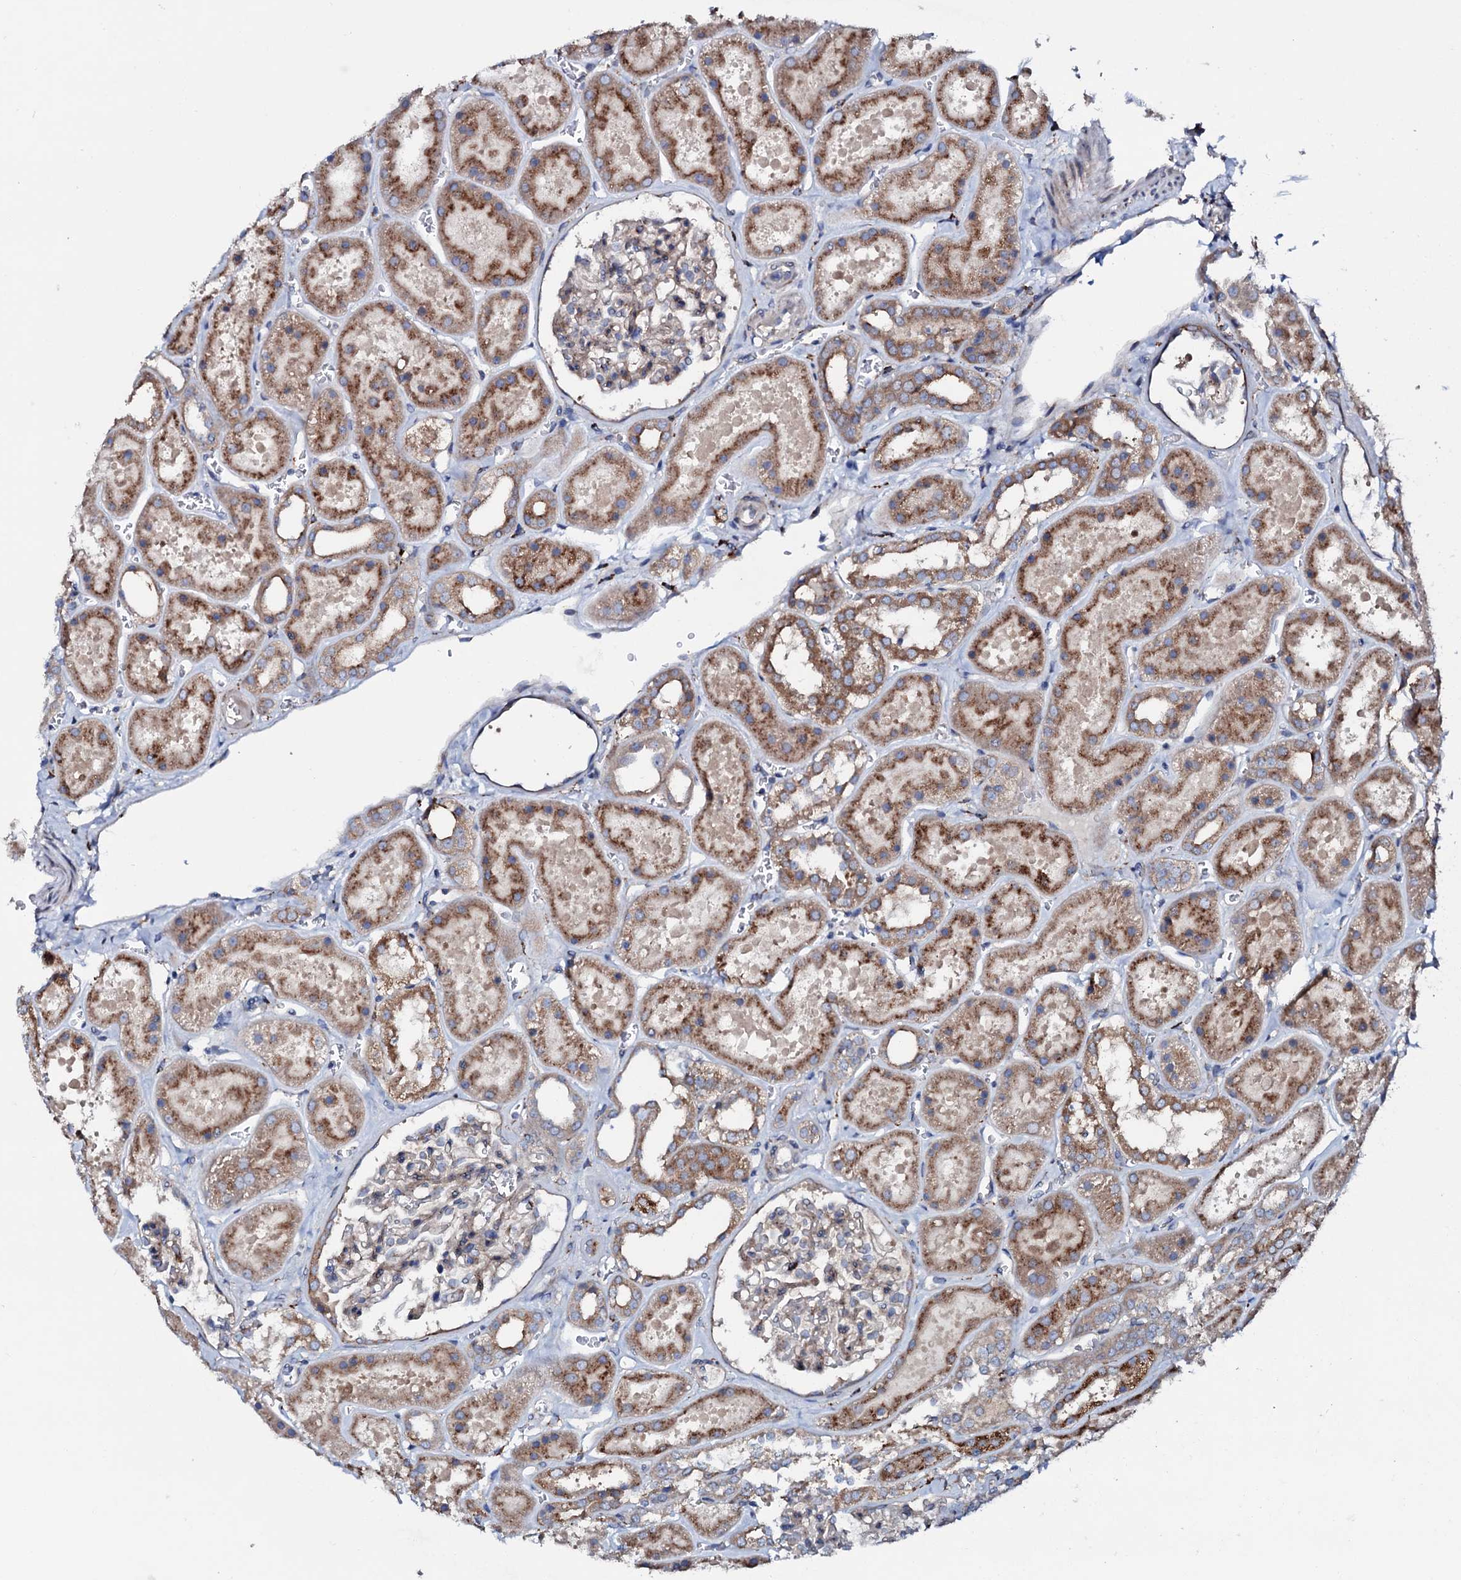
{"staining": {"intensity": "weak", "quantity": "25%-75%", "location": "cytoplasmic/membranous"}, "tissue": "kidney", "cell_type": "Cells in glomeruli", "image_type": "normal", "snomed": [{"axis": "morphology", "description": "Normal tissue, NOS"}, {"axis": "topography", "description": "Kidney"}], "caption": "IHC of benign kidney displays low levels of weak cytoplasmic/membranous positivity in about 25%-75% of cells in glomeruli.", "gene": "P2RX4", "patient": {"sex": "female", "age": 41}}